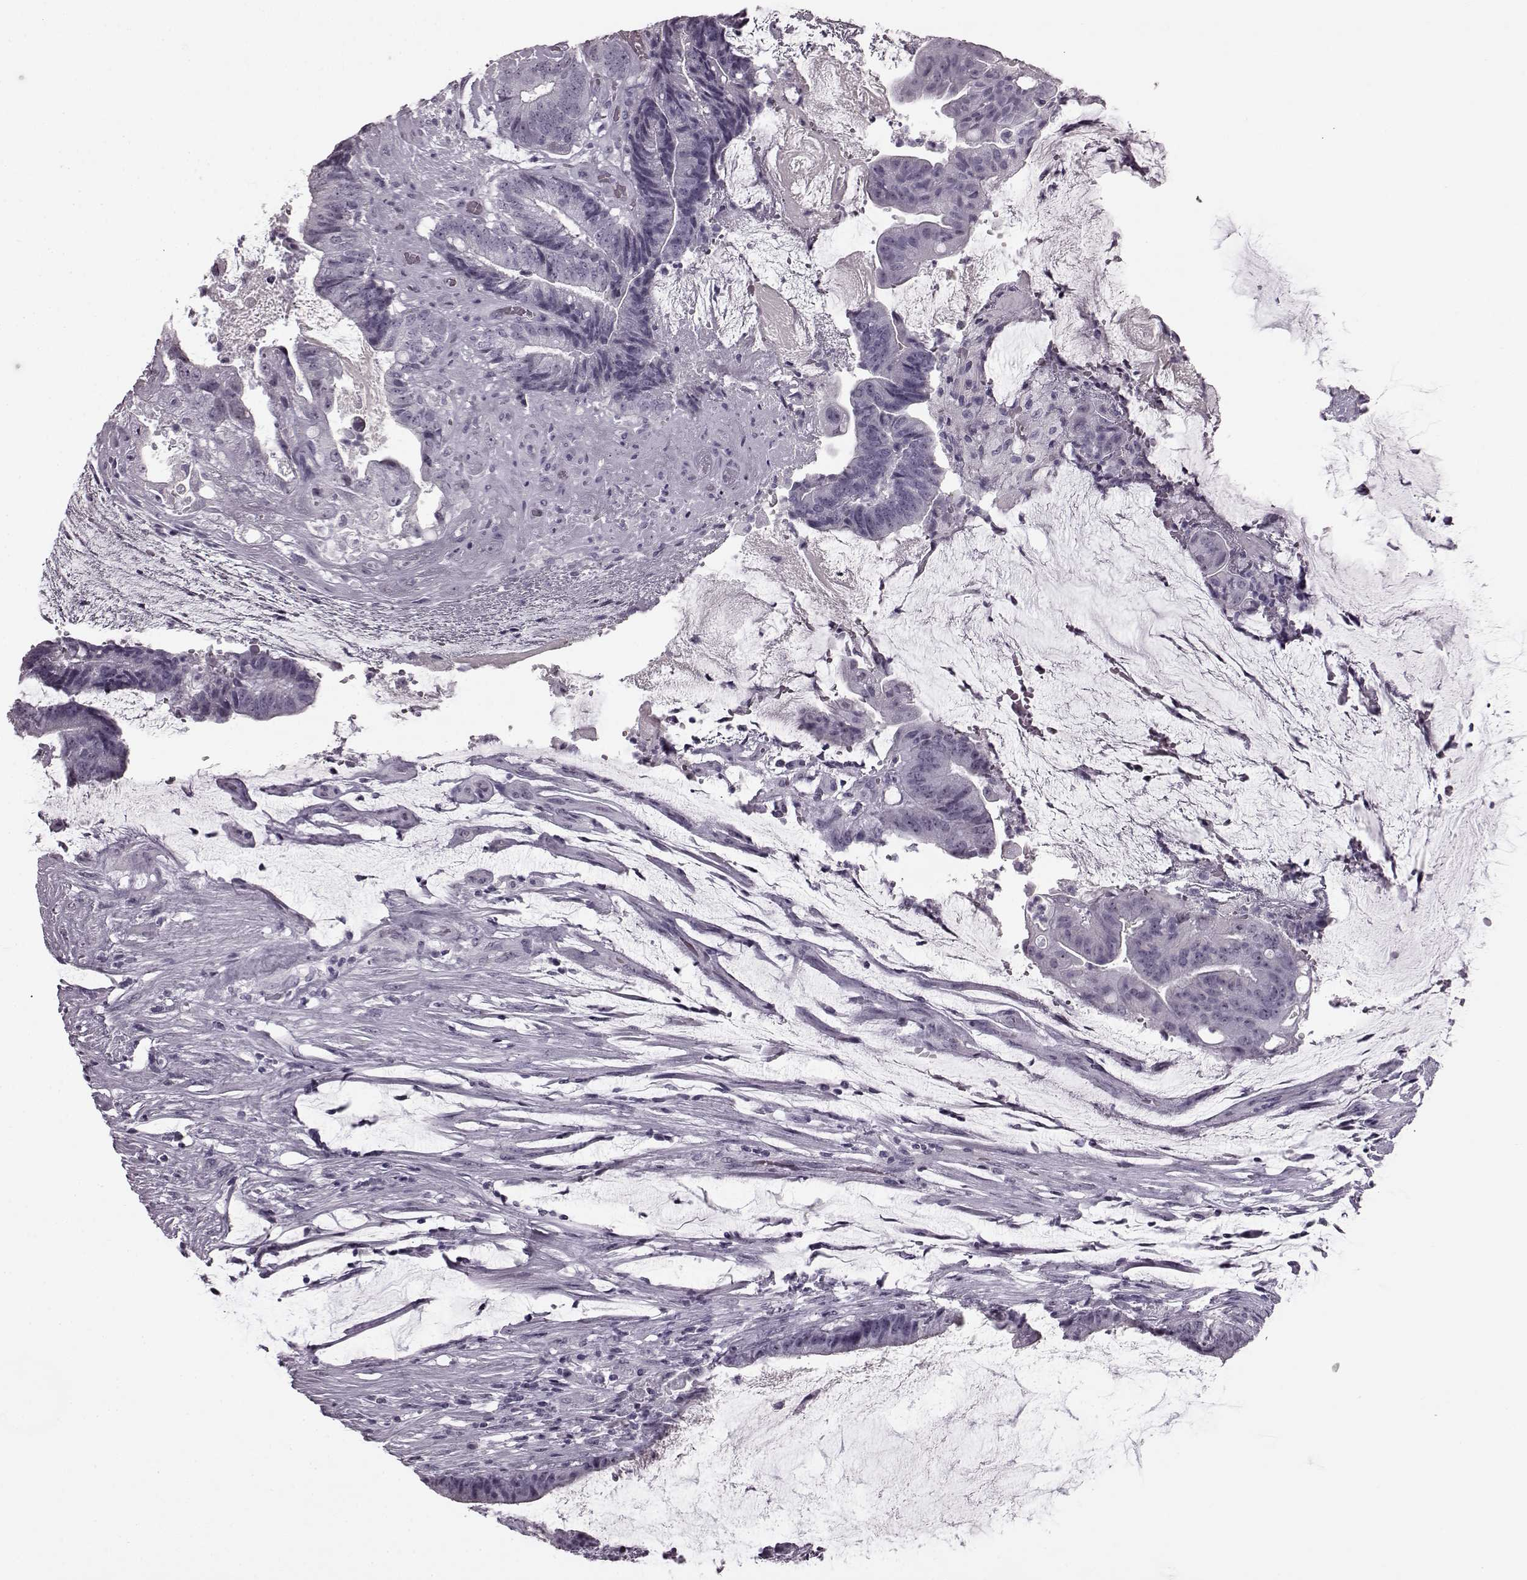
{"staining": {"intensity": "negative", "quantity": "none", "location": "none"}, "tissue": "colorectal cancer", "cell_type": "Tumor cells", "image_type": "cancer", "snomed": [{"axis": "morphology", "description": "Adenocarcinoma, NOS"}, {"axis": "topography", "description": "Colon"}], "caption": "IHC of human colorectal cancer shows no expression in tumor cells.", "gene": "PRPH2", "patient": {"sex": "female", "age": 43}}